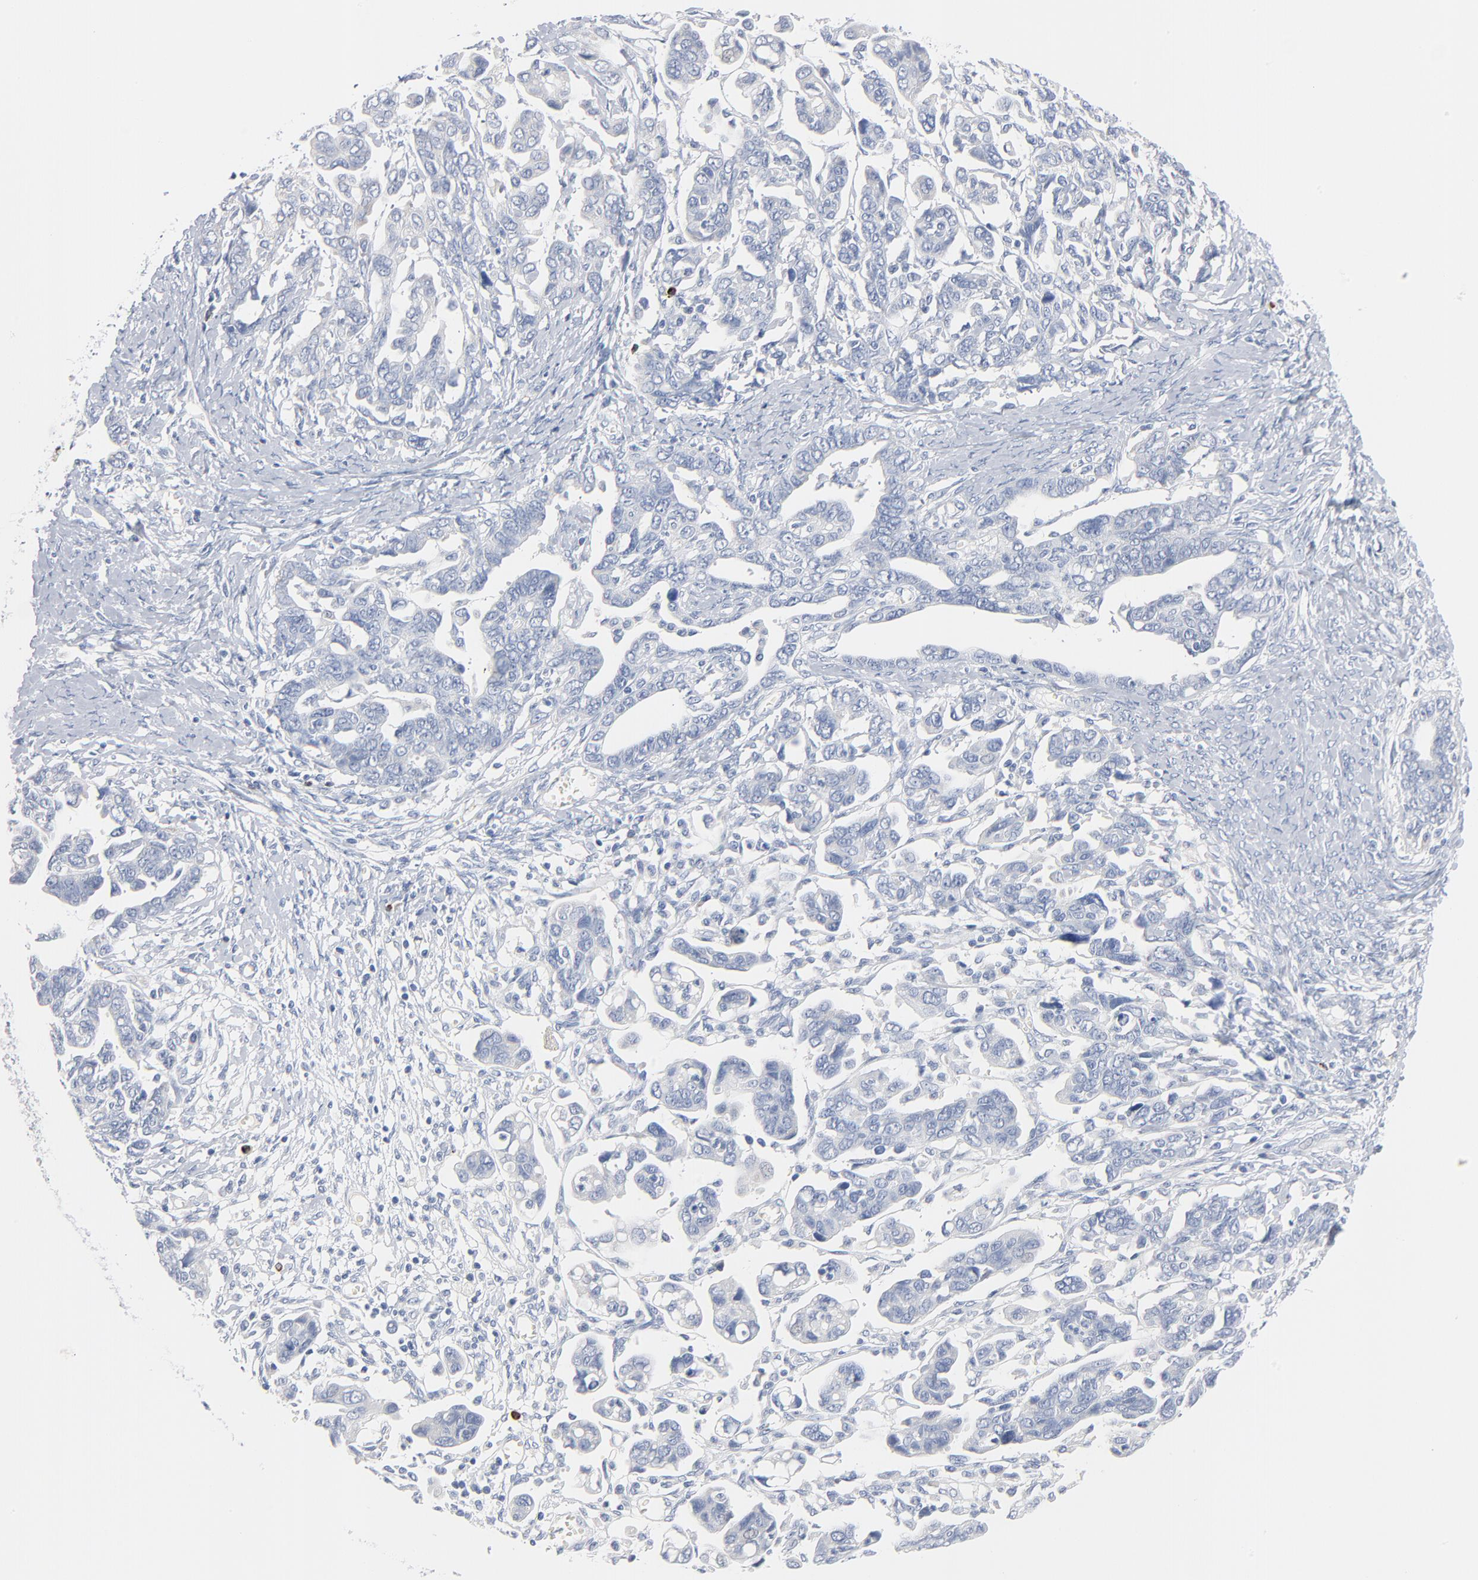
{"staining": {"intensity": "negative", "quantity": "none", "location": "none"}, "tissue": "ovarian cancer", "cell_type": "Tumor cells", "image_type": "cancer", "snomed": [{"axis": "morphology", "description": "Cystadenocarcinoma, serous, NOS"}, {"axis": "topography", "description": "Ovary"}], "caption": "This is an immunohistochemistry image of ovarian cancer (serous cystadenocarcinoma). There is no positivity in tumor cells.", "gene": "GZMB", "patient": {"sex": "female", "age": 69}}